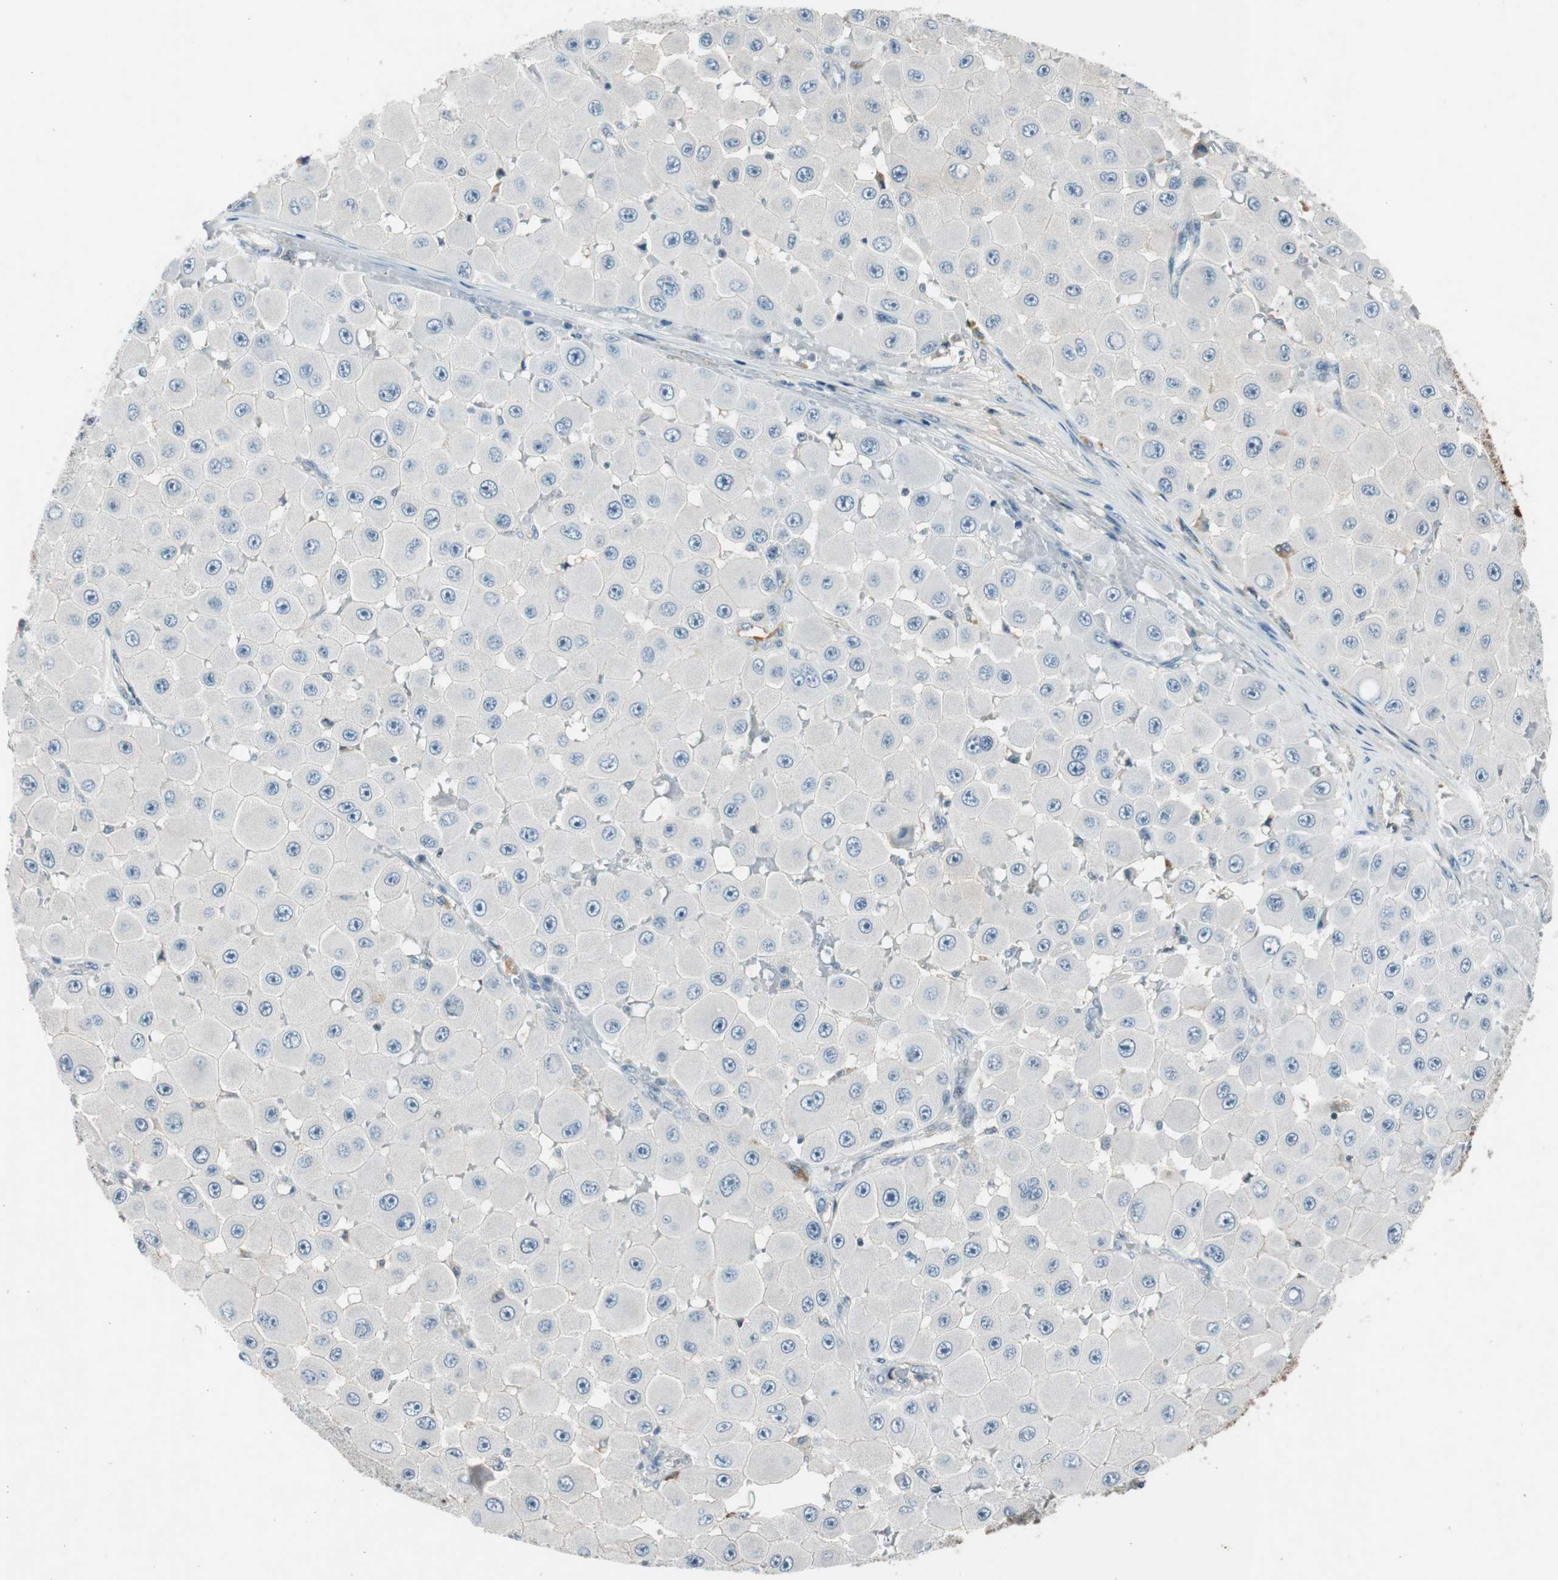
{"staining": {"intensity": "negative", "quantity": "none", "location": "none"}, "tissue": "melanoma", "cell_type": "Tumor cells", "image_type": "cancer", "snomed": [{"axis": "morphology", "description": "Malignant melanoma, NOS"}, {"axis": "topography", "description": "Skin"}], "caption": "Immunohistochemical staining of human melanoma displays no significant positivity in tumor cells. Nuclei are stained in blue.", "gene": "PDPN", "patient": {"sex": "female", "age": 81}}